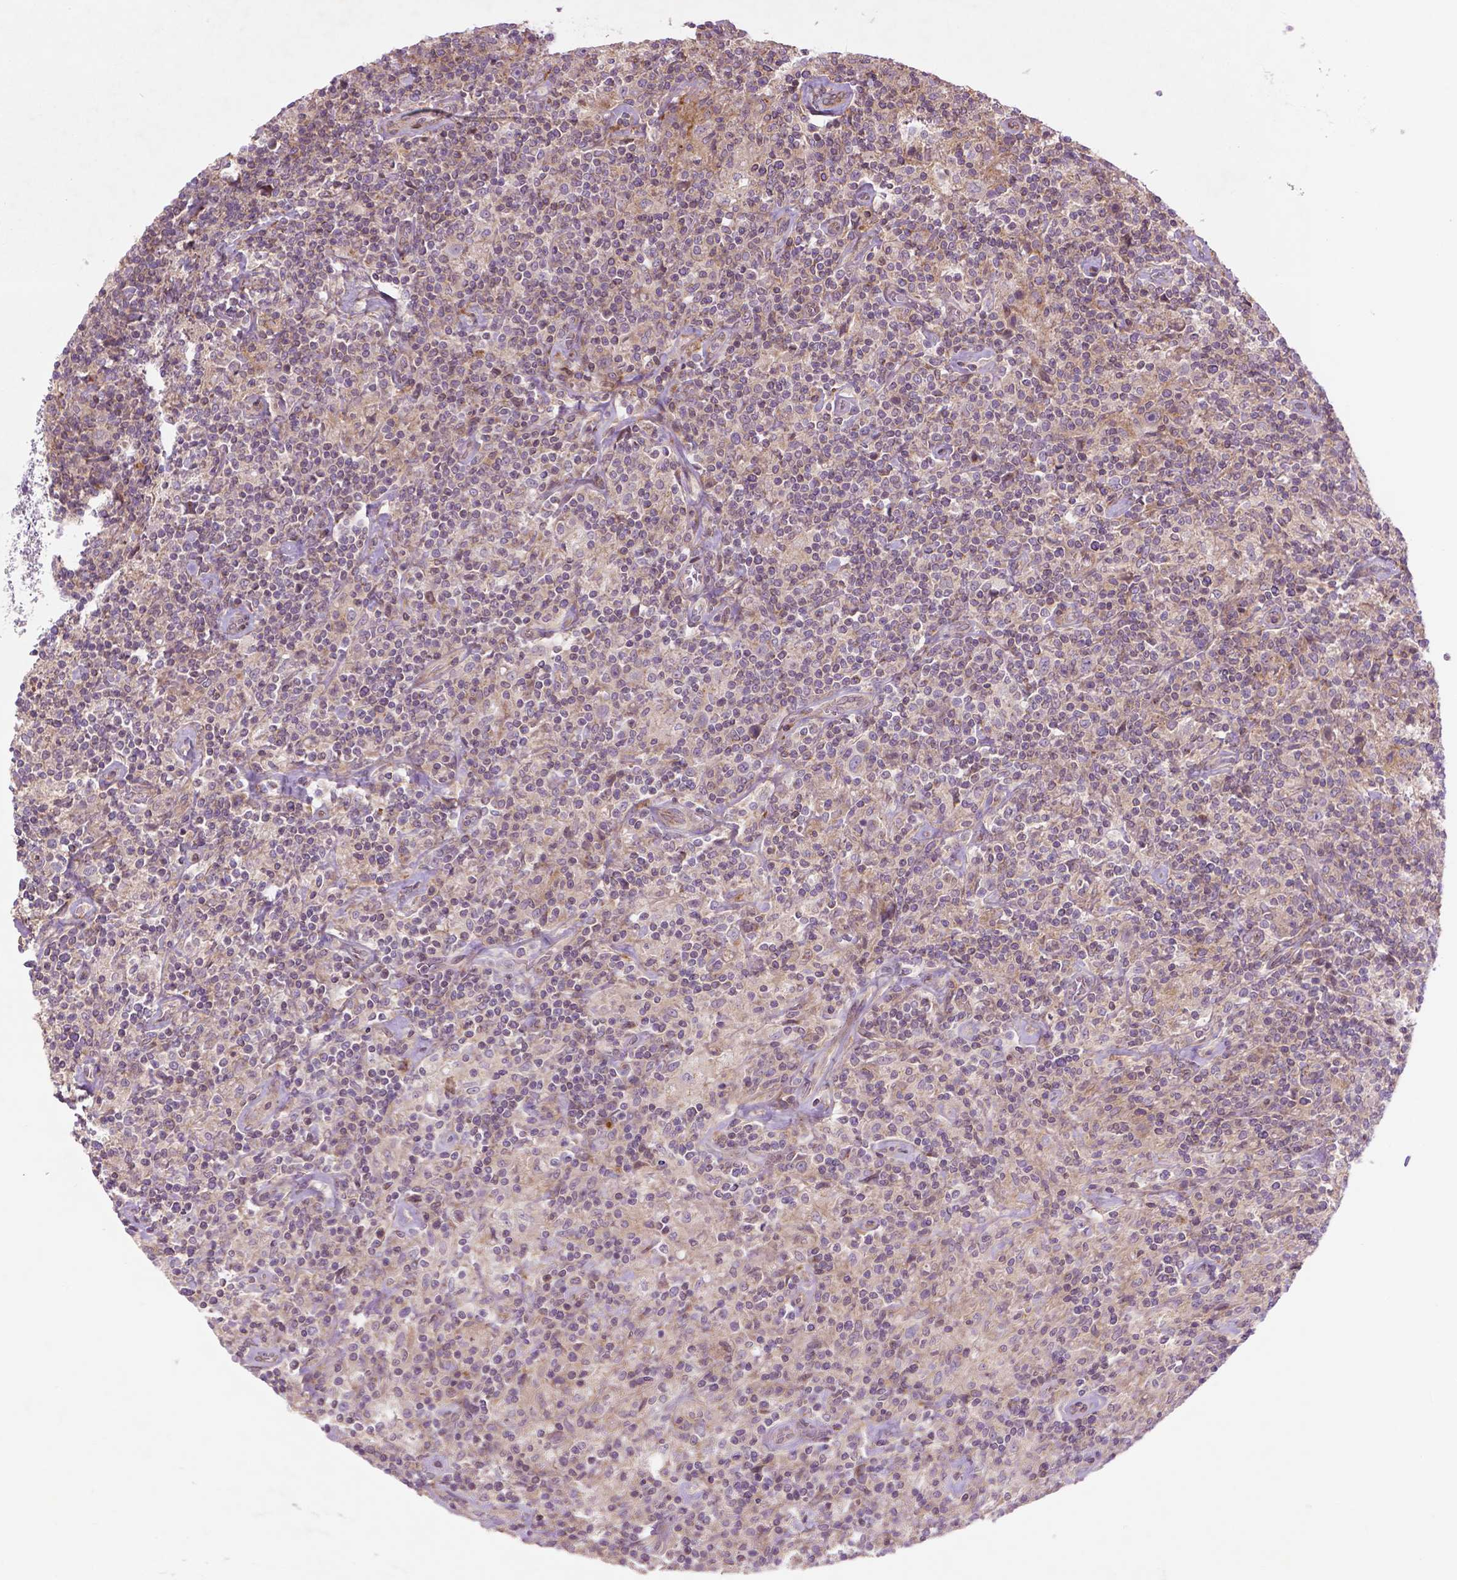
{"staining": {"intensity": "negative", "quantity": "none", "location": "none"}, "tissue": "lymphoma", "cell_type": "Tumor cells", "image_type": "cancer", "snomed": [{"axis": "morphology", "description": "Hodgkin's disease, NOS"}, {"axis": "topography", "description": "Lymph node"}], "caption": "The photomicrograph shows no significant positivity in tumor cells of lymphoma.", "gene": "TCHP", "patient": {"sex": "male", "age": 70}}